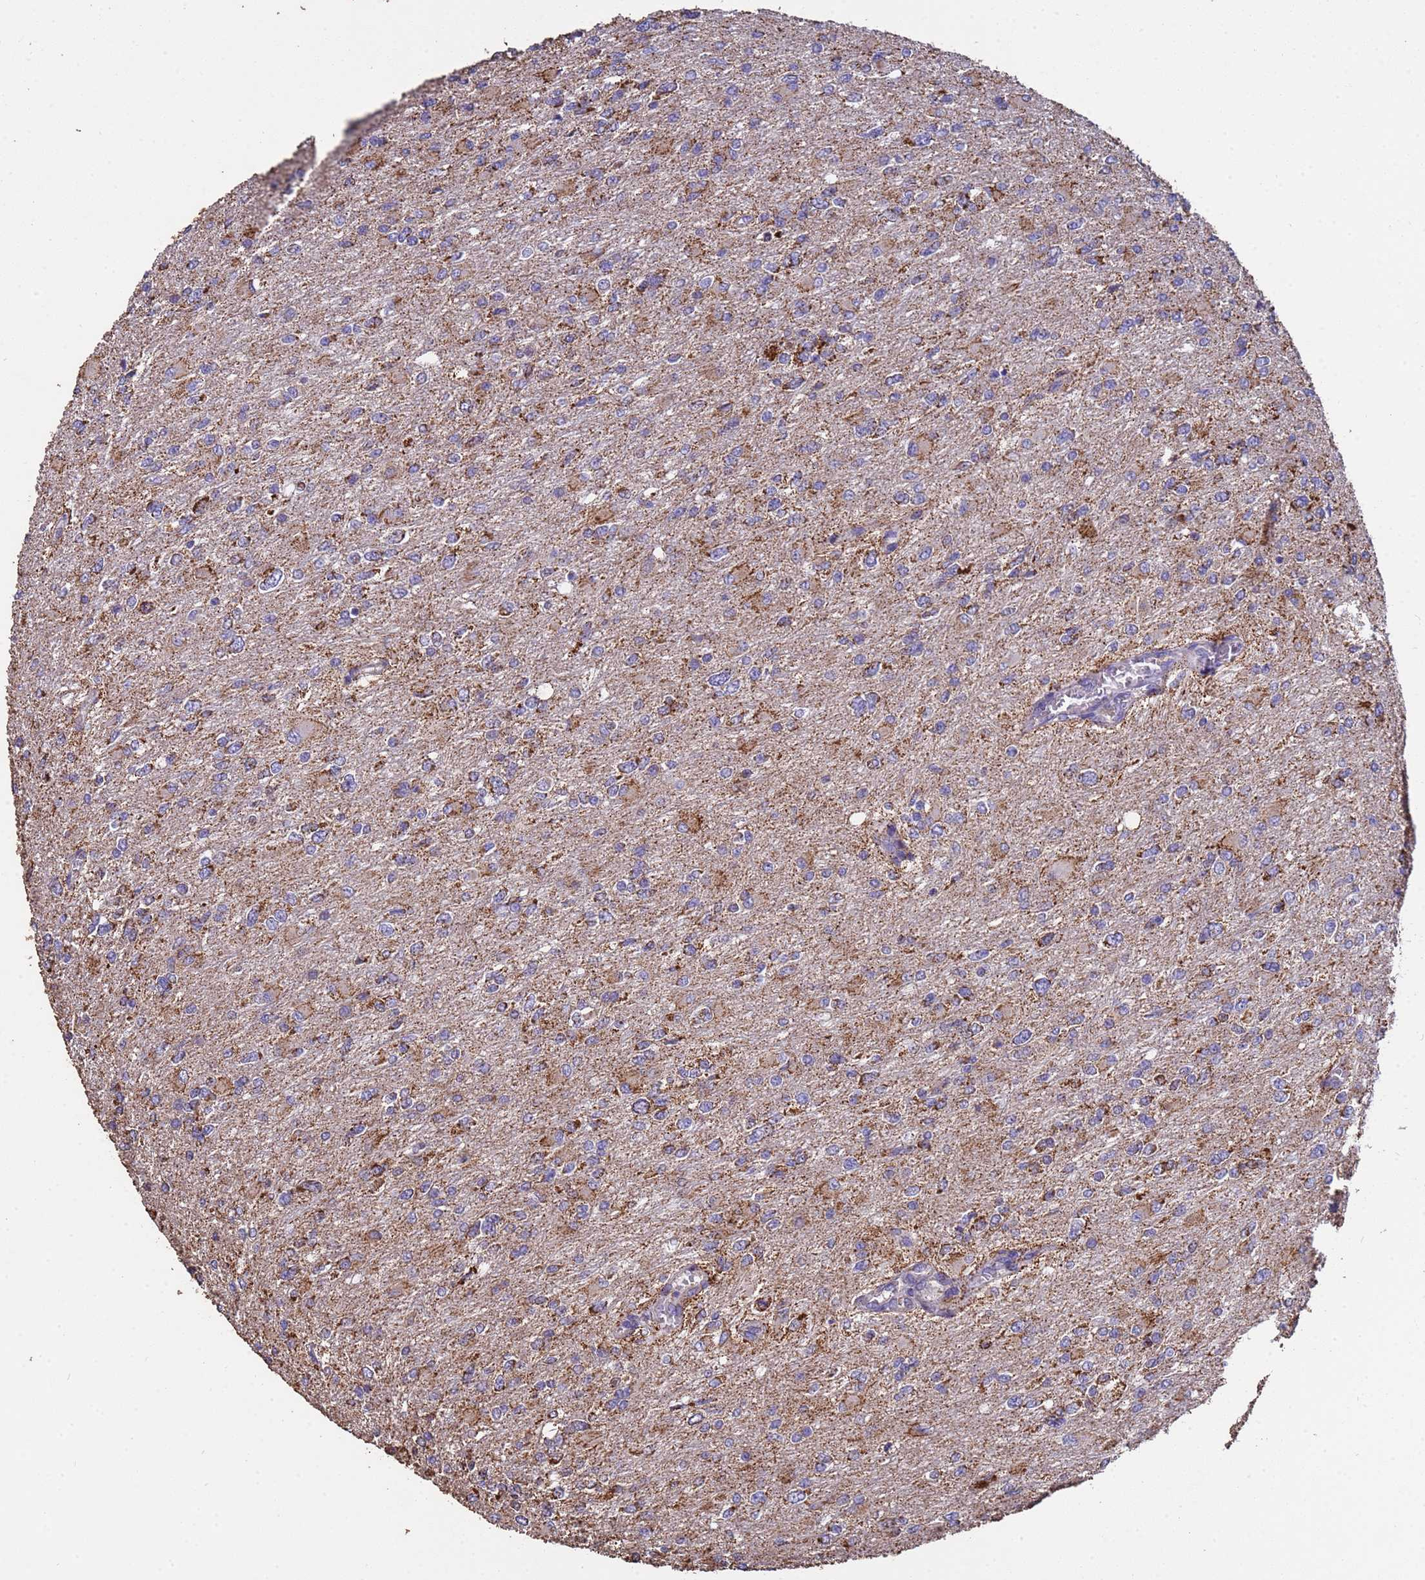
{"staining": {"intensity": "weak", "quantity": "25%-75%", "location": "cytoplasmic/membranous"}, "tissue": "glioma", "cell_type": "Tumor cells", "image_type": "cancer", "snomed": [{"axis": "morphology", "description": "Glioma, malignant, High grade"}, {"axis": "topography", "description": "Cerebral cortex"}], "caption": "Protein expression by immunohistochemistry displays weak cytoplasmic/membranous expression in about 25%-75% of tumor cells in glioma.", "gene": "ZNFX1", "patient": {"sex": "female", "age": 36}}